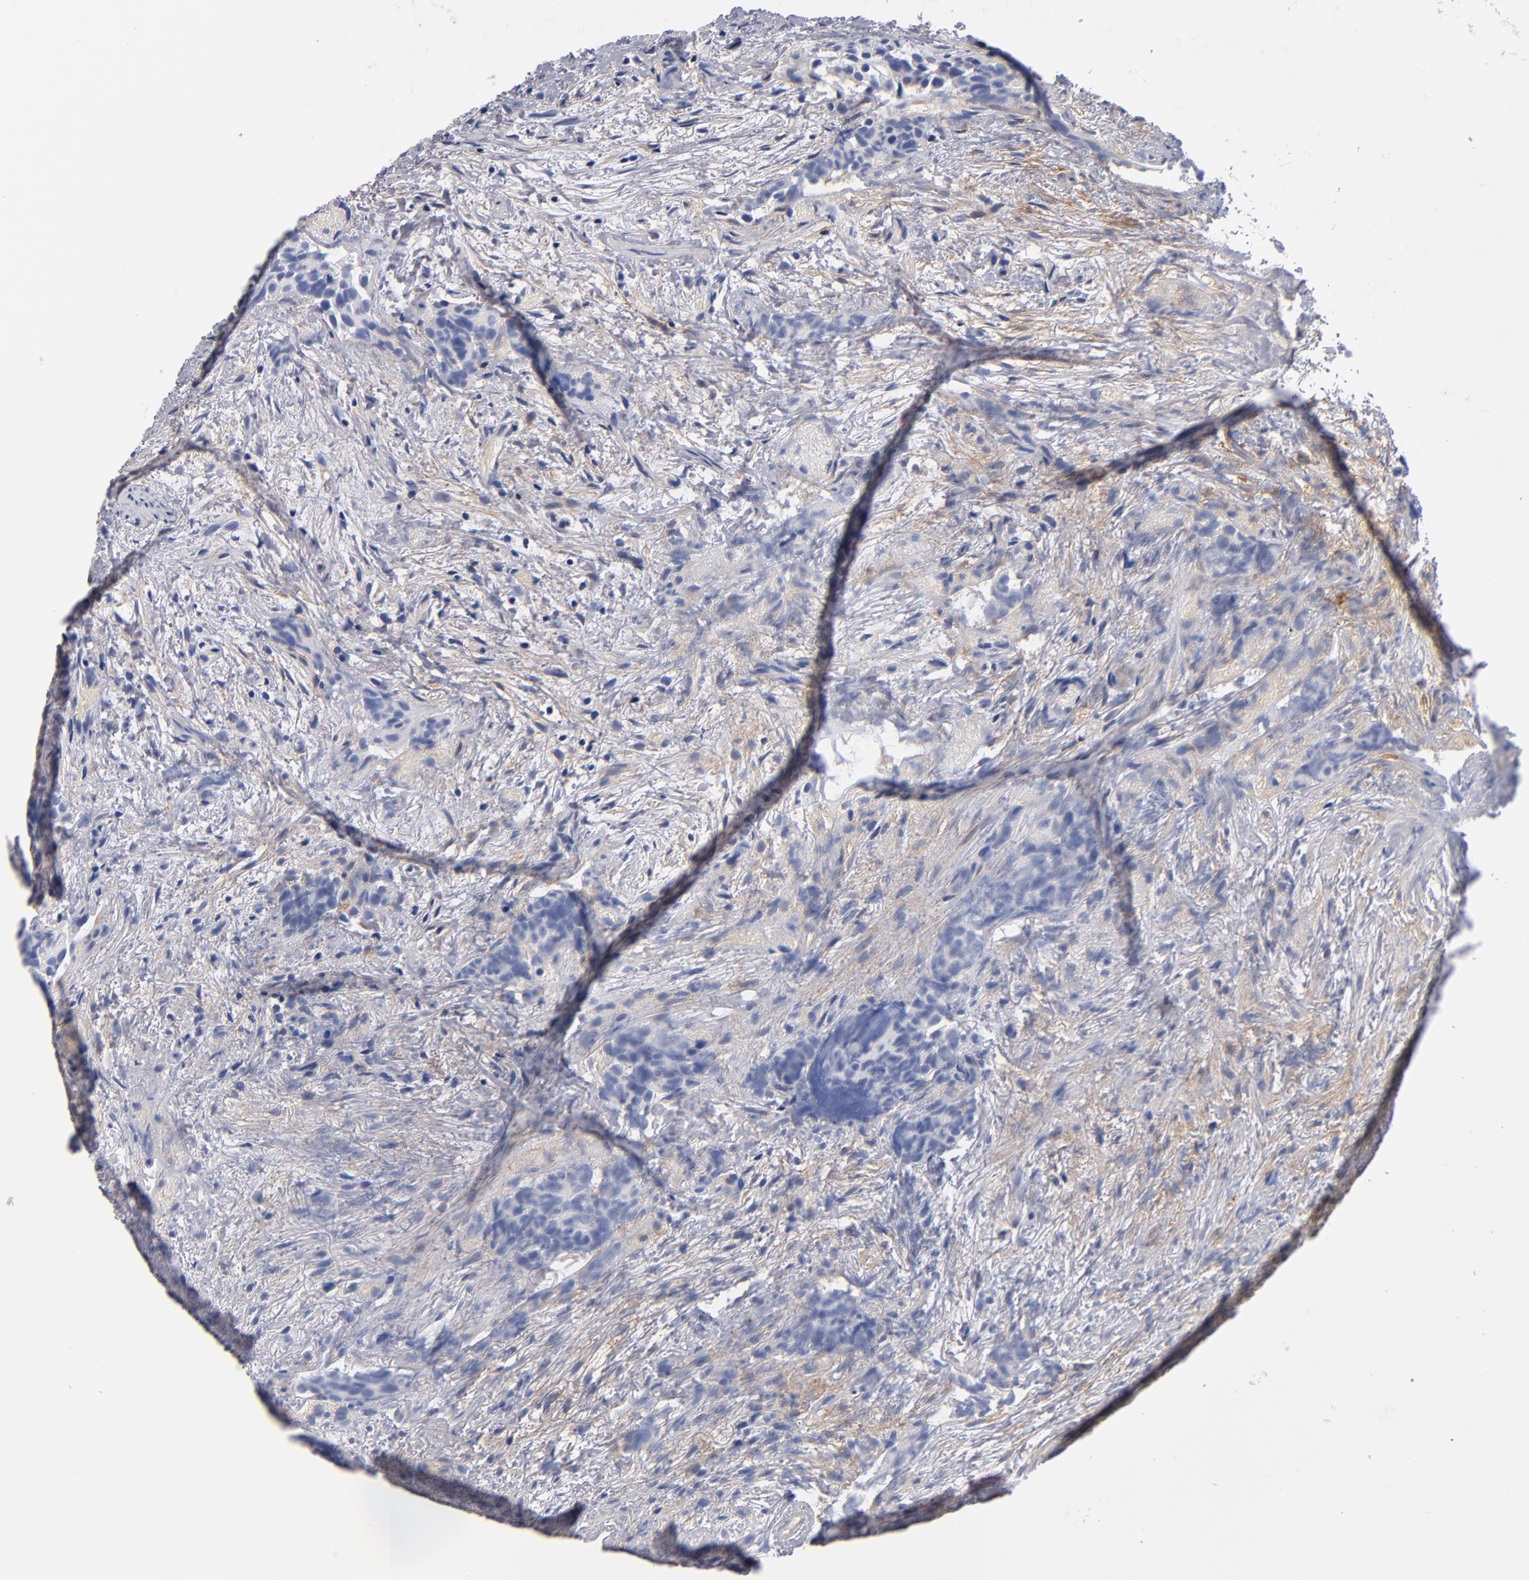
{"staining": {"intensity": "negative", "quantity": "none", "location": "none"}, "tissue": "urothelial cancer", "cell_type": "Tumor cells", "image_type": "cancer", "snomed": [{"axis": "morphology", "description": "Urothelial carcinoma, High grade"}, {"axis": "topography", "description": "Urinary bladder"}], "caption": "IHC photomicrograph of neoplastic tissue: human urothelial cancer stained with DAB displays no significant protein staining in tumor cells.", "gene": "PLSCR4", "patient": {"sex": "female", "age": 78}}